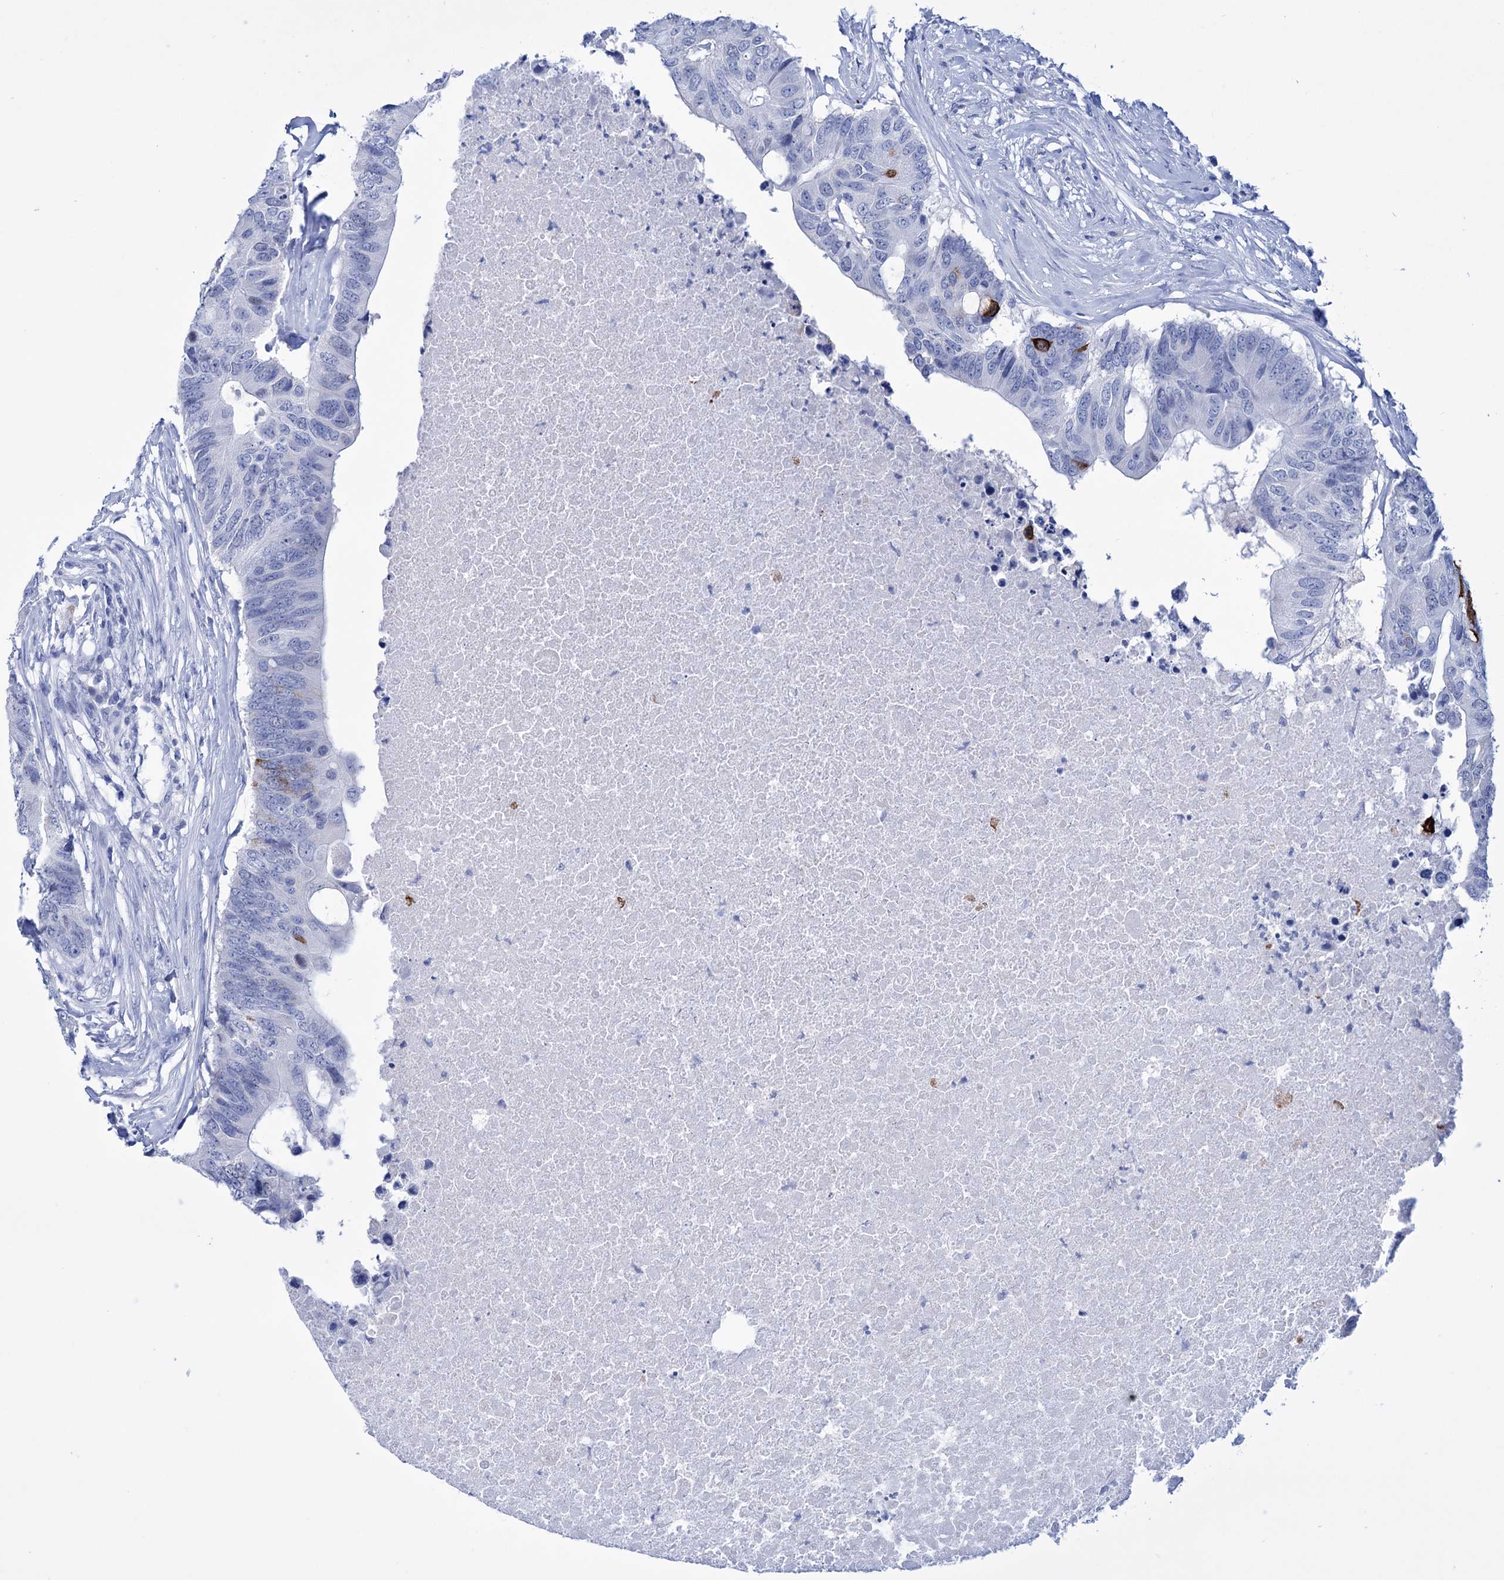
{"staining": {"intensity": "negative", "quantity": "none", "location": "none"}, "tissue": "colorectal cancer", "cell_type": "Tumor cells", "image_type": "cancer", "snomed": [{"axis": "morphology", "description": "Adenocarcinoma, NOS"}, {"axis": "topography", "description": "Colon"}], "caption": "Immunohistochemical staining of colorectal cancer (adenocarcinoma) exhibits no significant staining in tumor cells. Brightfield microscopy of immunohistochemistry (IHC) stained with DAB (3,3'-diaminobenzidine) (brown) and hematoxylin (blue), captured at high magnification.", "gene": "FBXW12", "patient": {"sex": "male", "age": 71}}